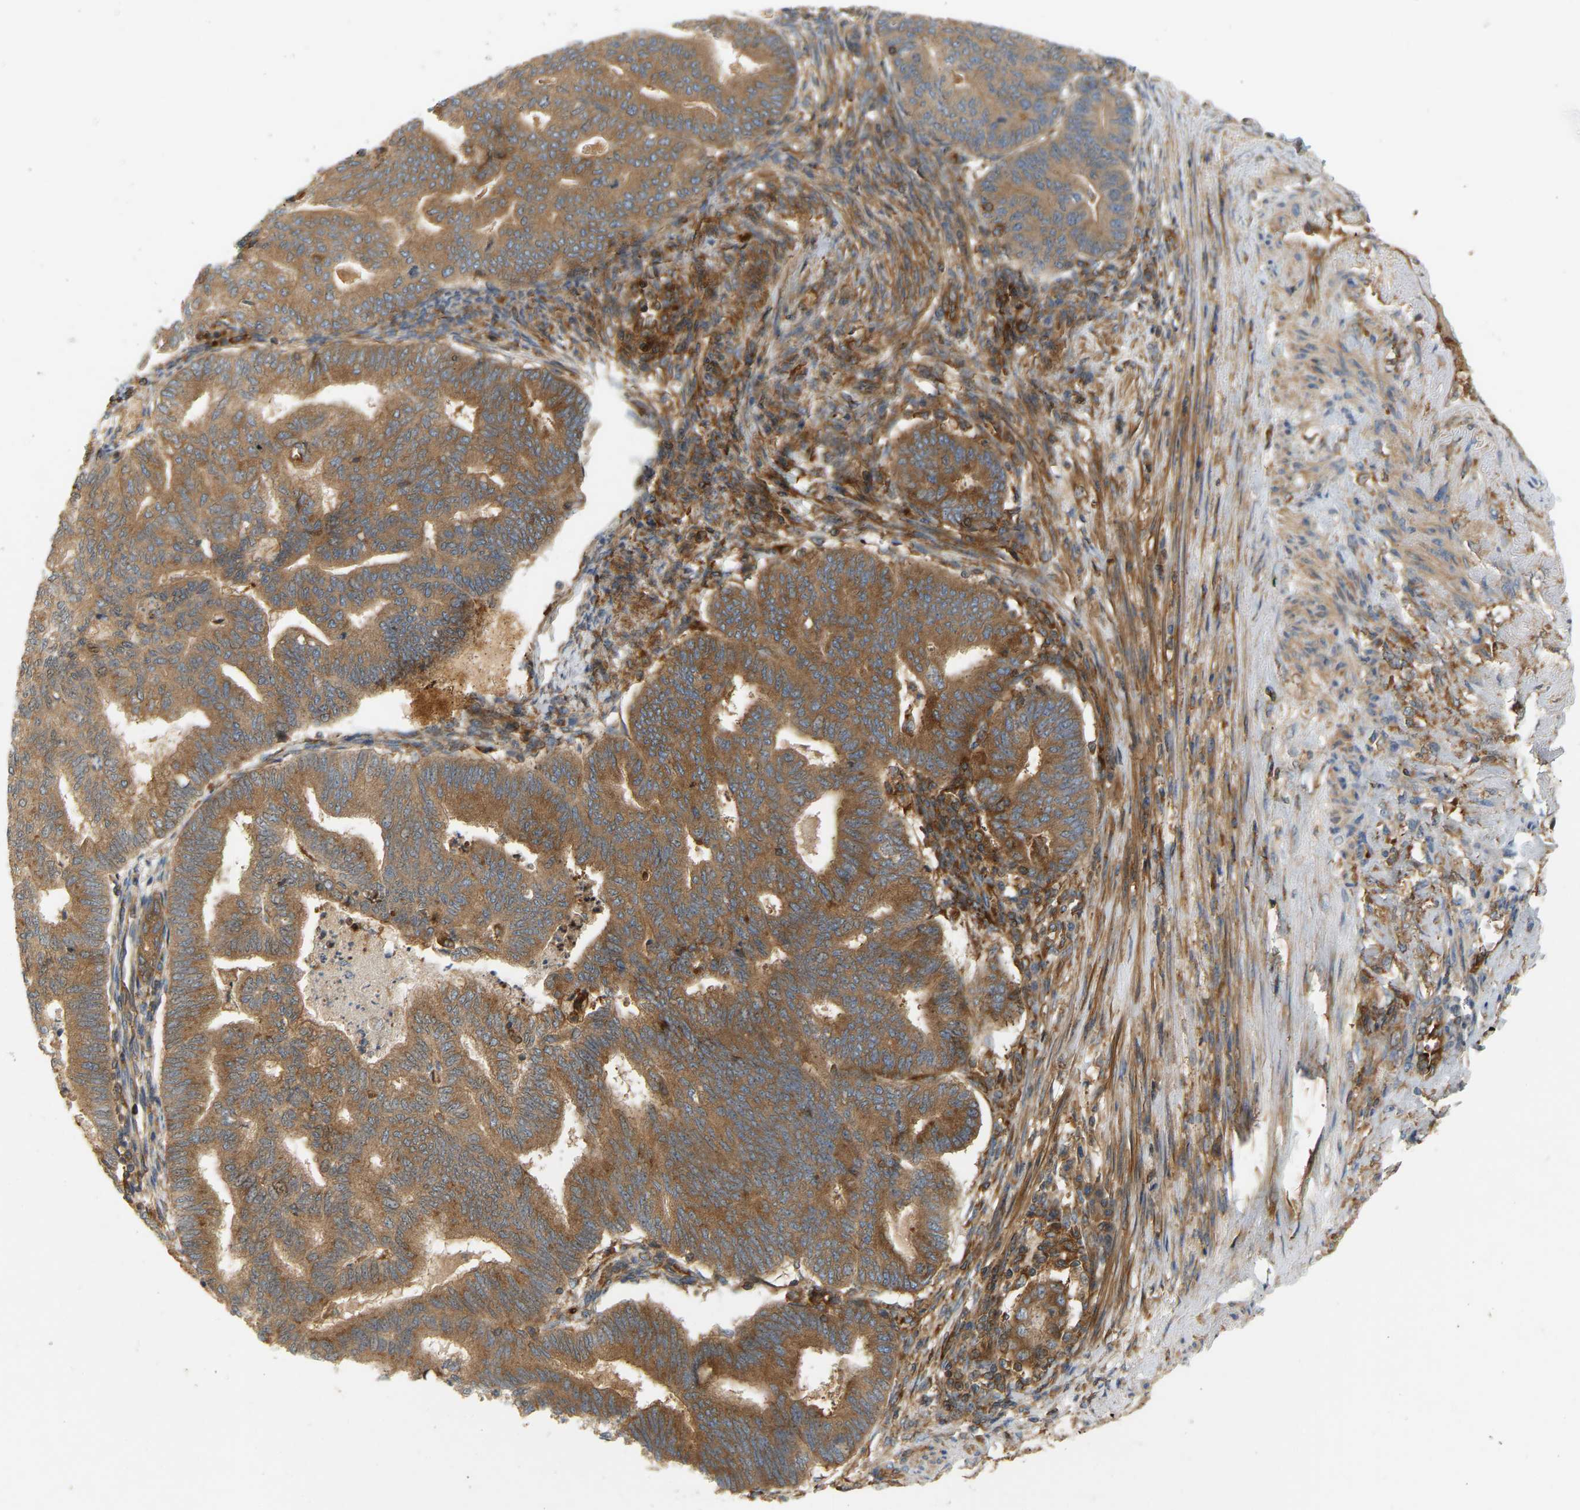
{"staining": {"intensity": "strong", "quantity": ">75%", "location": "cytoplasmic/membranous"}, "tissue": "endometrial cancer", "cell_type": "Tumor cells", "image_type": "cancer", "snomed": [{"axis": "morphology", "description": "Polyp, NOS"}, {"axis": "morphology", "description": "Adenocarcinoma, NOS"}, {"axis": "morphology", "description": "Adenoma, NOS"}, {"axis": "topography", "description": "Endometrium"}], "caption": "Brown immunohistochemical staining in human endometrial cancer demonstrates strong cytoplasmic/membranous staining in approximately >75% of tumor cells.", "gene": "AKAP13", "patient": {"sex": "female", "age": 79}}